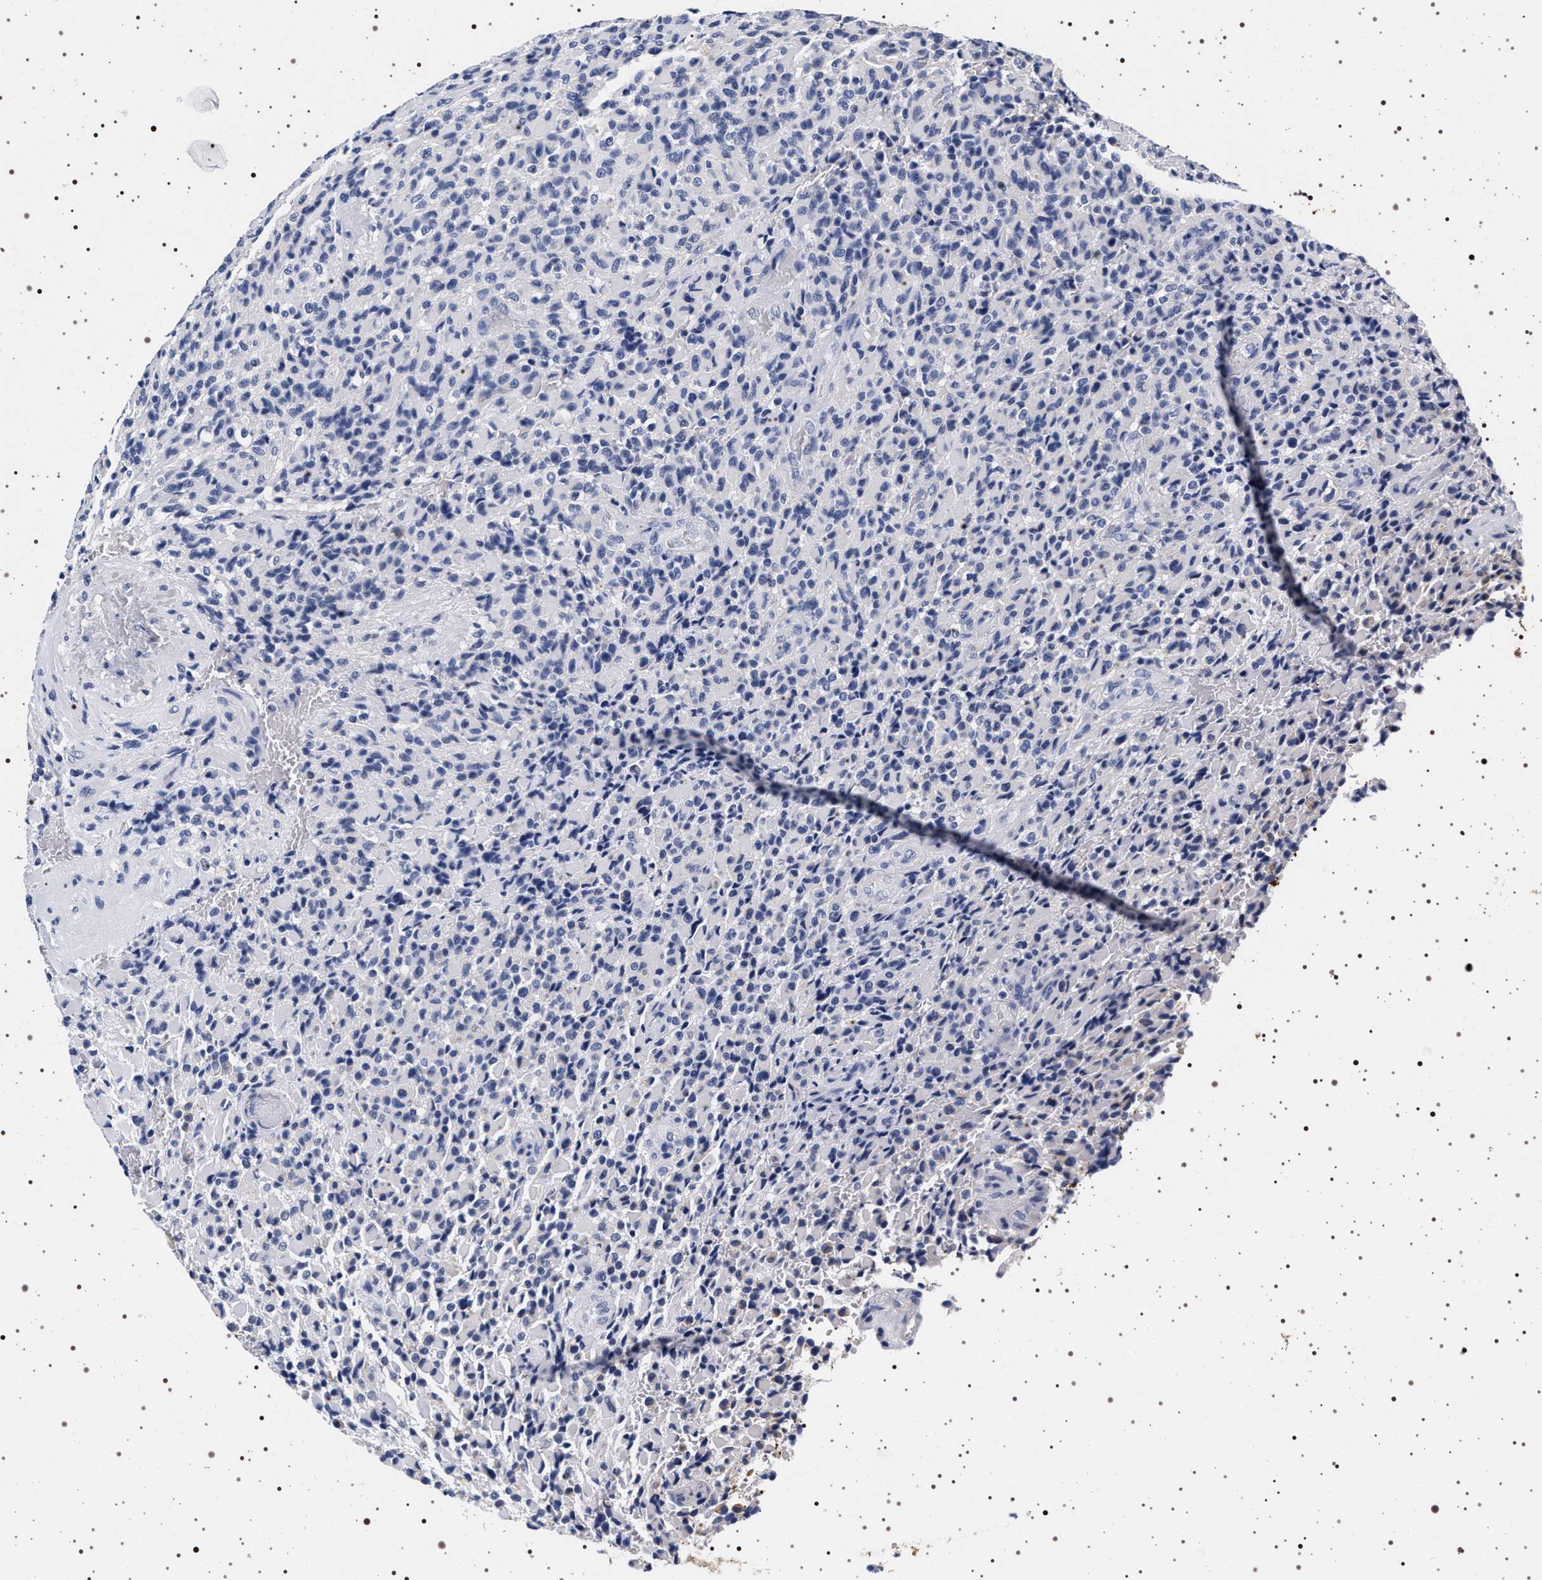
{"staining": {"intensity": "negative", "quantity": "none", "location": "none"}, "tissue": "glioma", "cell_type": "Tumor cells", "image_type": "cancer", "snomed": [{"axis": "morphology", "description": "Glioma, malignant, High grade"}, {"axis": "topography", "description": "Brain"}], "caption": "A photomicrograph of high-grade glioma (malignant) stained for a protein exhibits no brown staining in tumor cells.", "gene": "SYN1", "patient": {"sex": "male", "age": 71}}